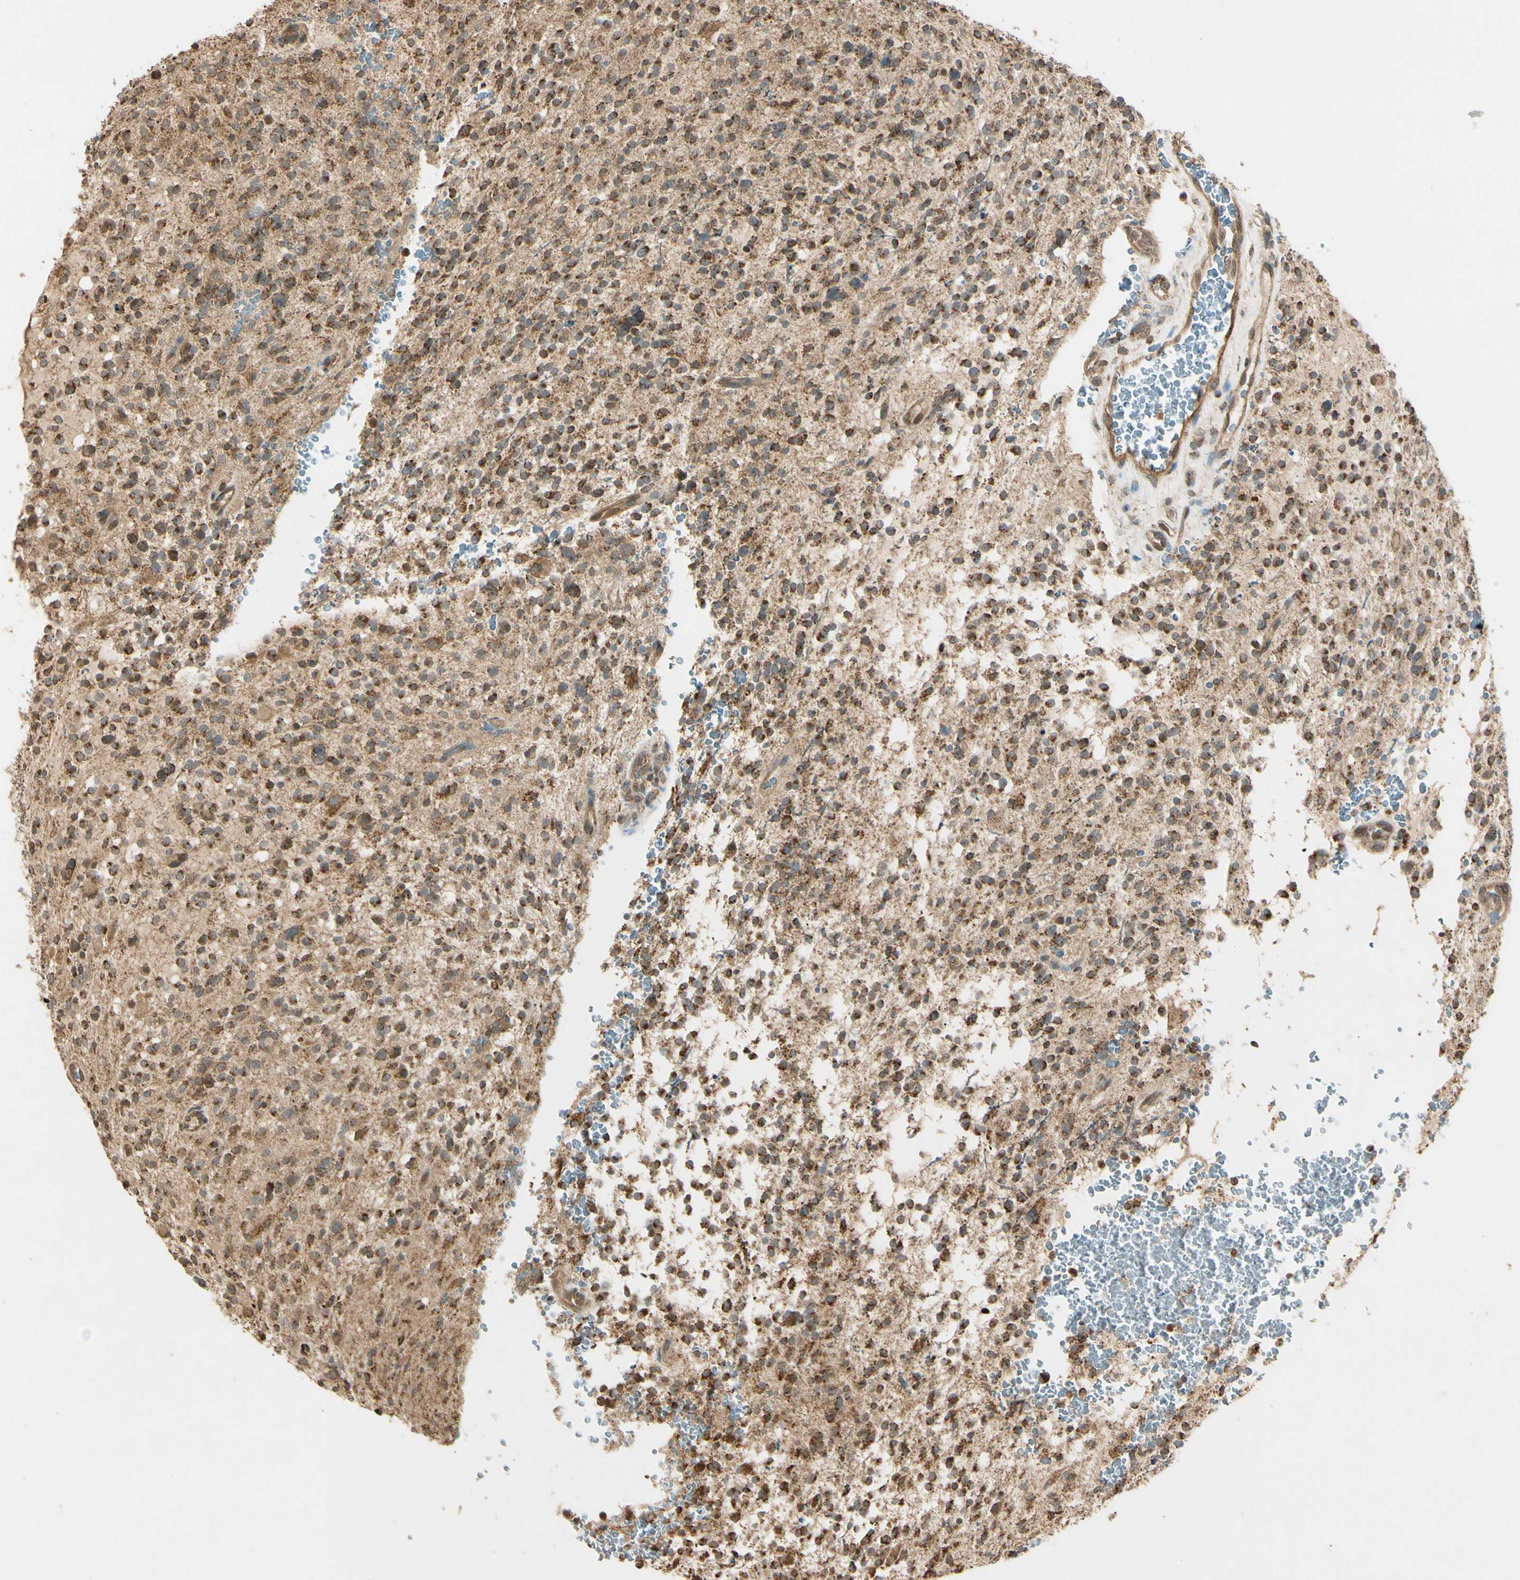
{"staining": {"intensity": "moderate", "quantity": ">75%", "location": "cytoplasmic/membranous"}, "tissue": "glioma", "cell_type": "Tumor cells", "image_type": "cancer", "snomed": [{"axis": "morphology", "description": "Glioma, malignant, High grade"}, {"axis": "topography", "description": "Brain"}], "caption": "There is medium levels of moderate cytoplasmic/membranous expression in tumor cells of high-grade glioma (malignant), as demonstrated by immunohistochemical staining (brown color).", "gene": "PRDX5", "patient": {"sex": "male", "age": 48}}